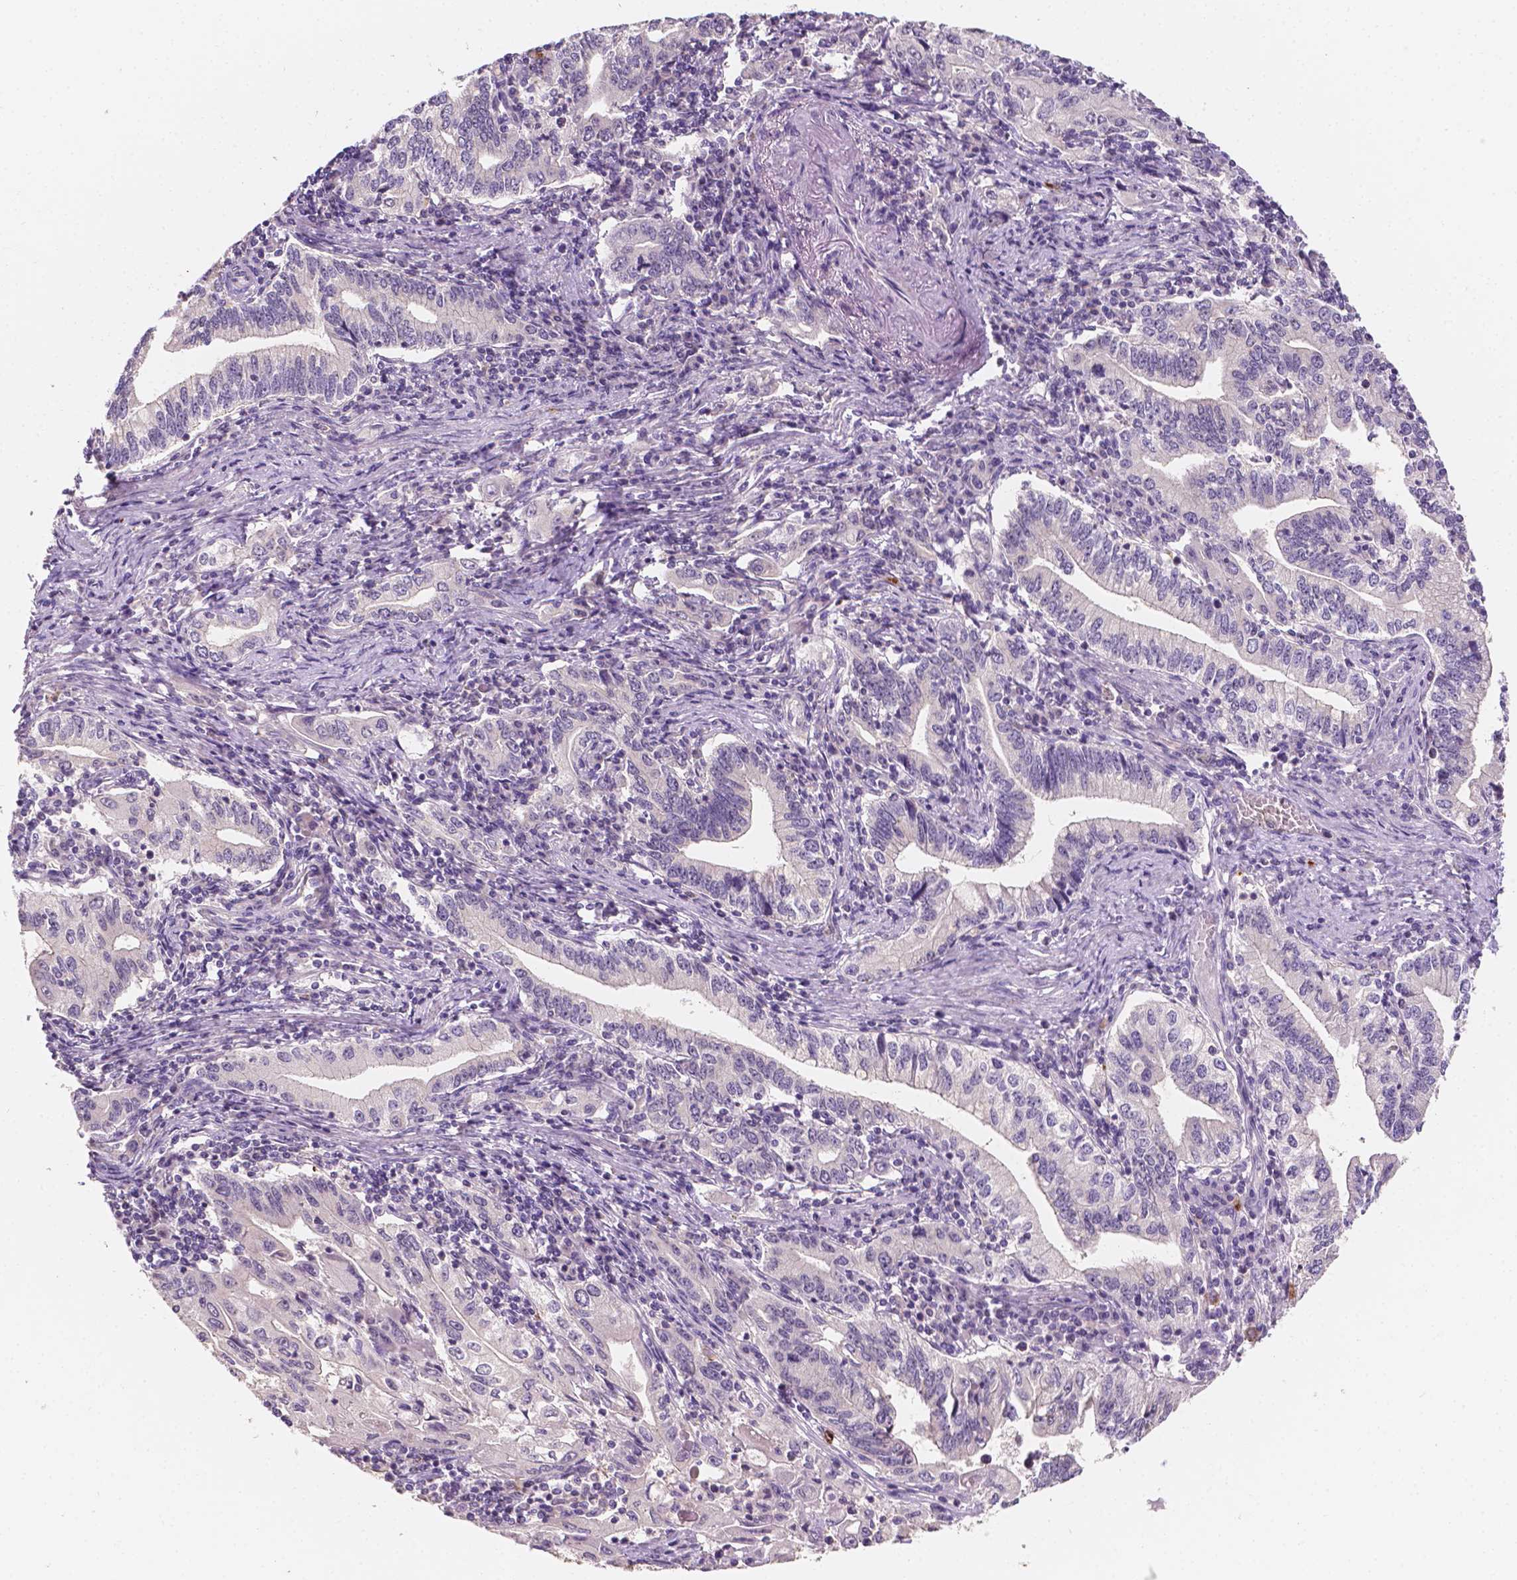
{"staining": {"intensity": "negative", "quantity": "none", "location": "none"}, "tissue": "stomach cancer", "cell_type": "Tumor cells", "image_type": "cancer", "snomed": [{"axis": "morphology", "description": "Adenocarcinoma, NOS"}, {"axis": "topography", "description": "Stomach, lower"}], "caption": "Human stomach adenocarcinoma stained for a protein using immunohistochemistry exhibits no positivity in tumor cells.", "gene": "SIRT2", "patient": {"sex": "female", "age": 72}}